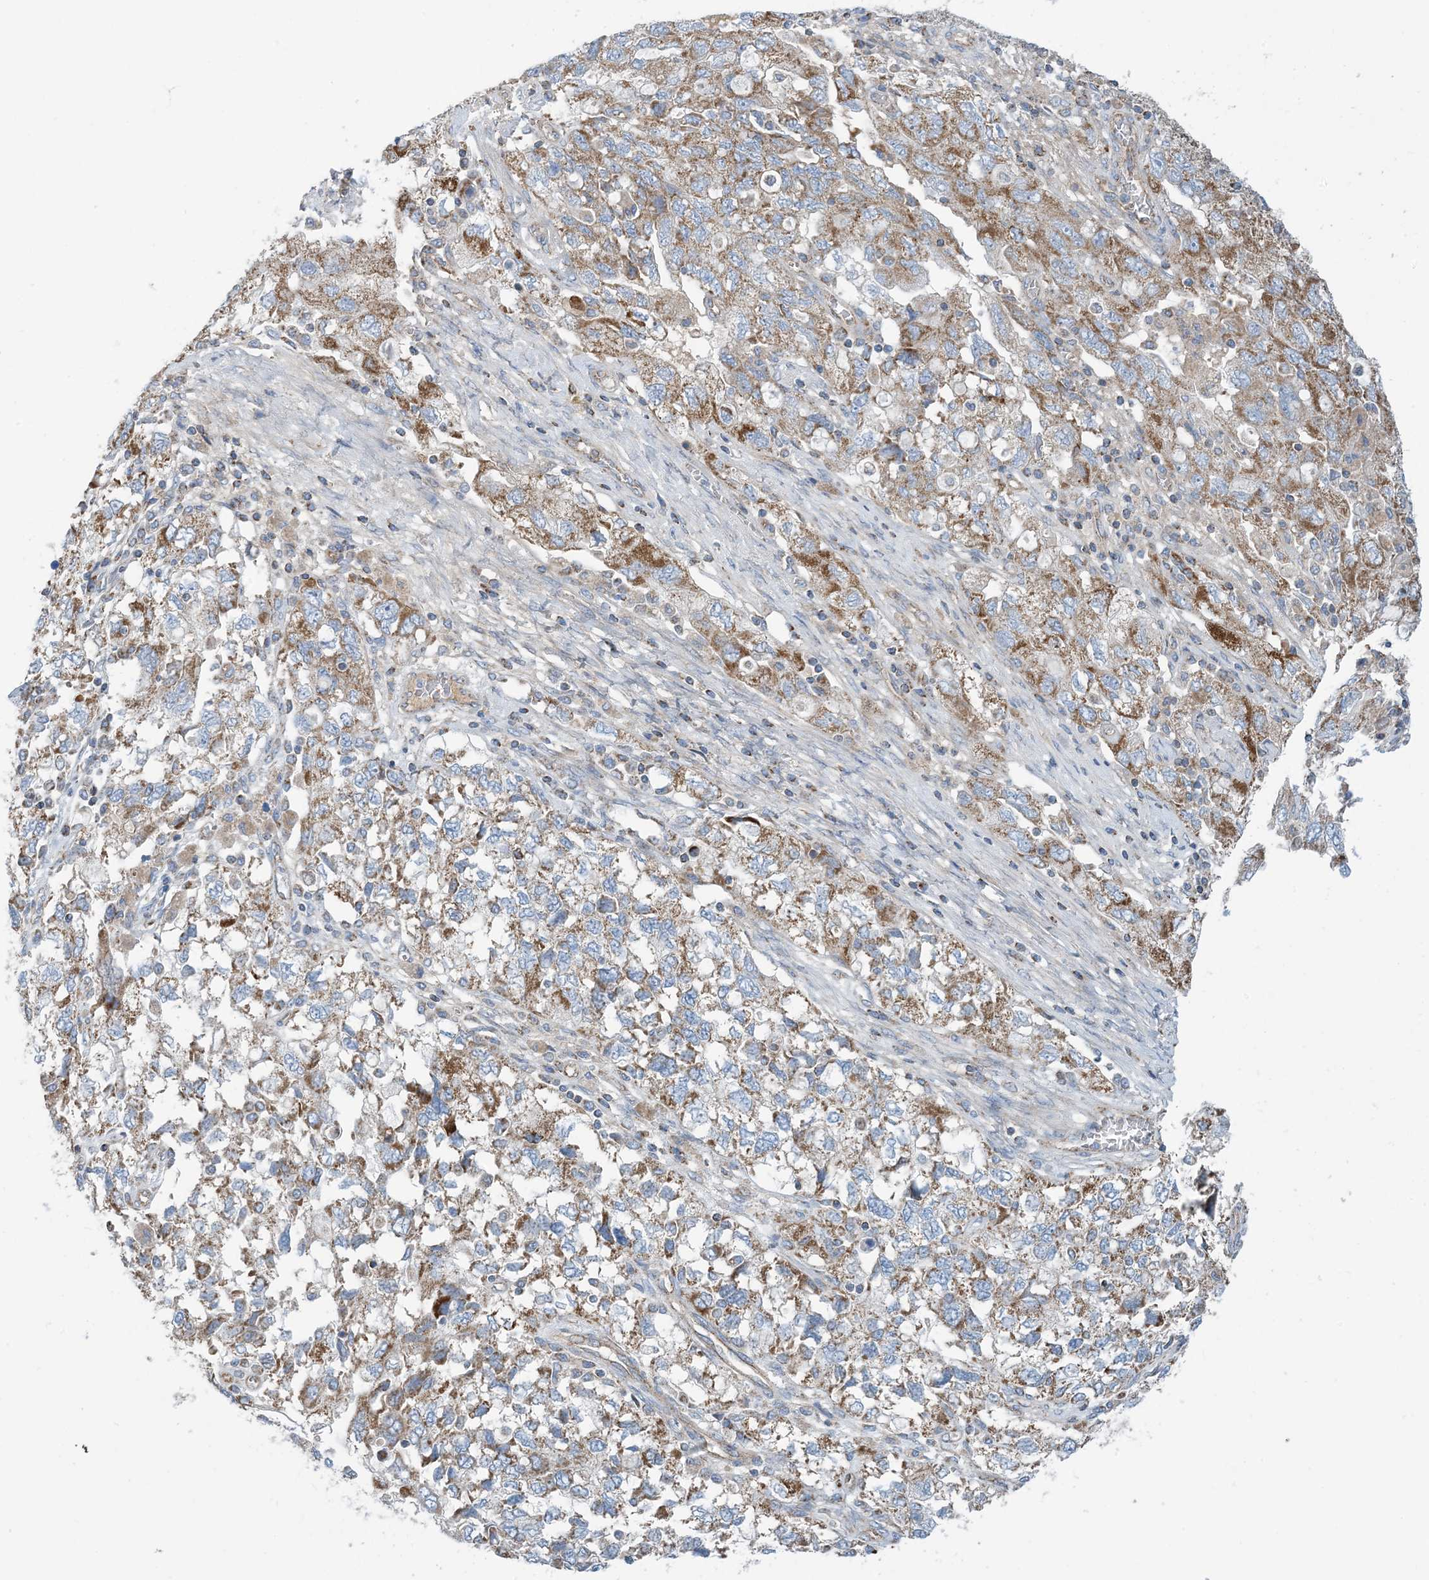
{"staining": {"intensity": "moderate", "quantity": ">75%", "location": "cytoplasmic/membranous"}, "tissue": "ovarian cancer", "cell_type": "Tumor cells", "image_type": "cancer", "snomed": [{"axis": "morphology", "description": "Carcinoma, NOS"}, {"axis": "morphology", "description": "Cystadenocarcinoma, serous, NOS"}, {"axis": "topography", "description": "Ovary"}], "caption": "High-power microscopy captured an IHC micrograph of ovarian cancer (serous cystadenocarcinoma), revealing moderate cytoplasmic/membranous expression in about >75% of tumor cells.", "gene": "PHOSPHO2", "patient": {"sex": "female", "age": 69}}